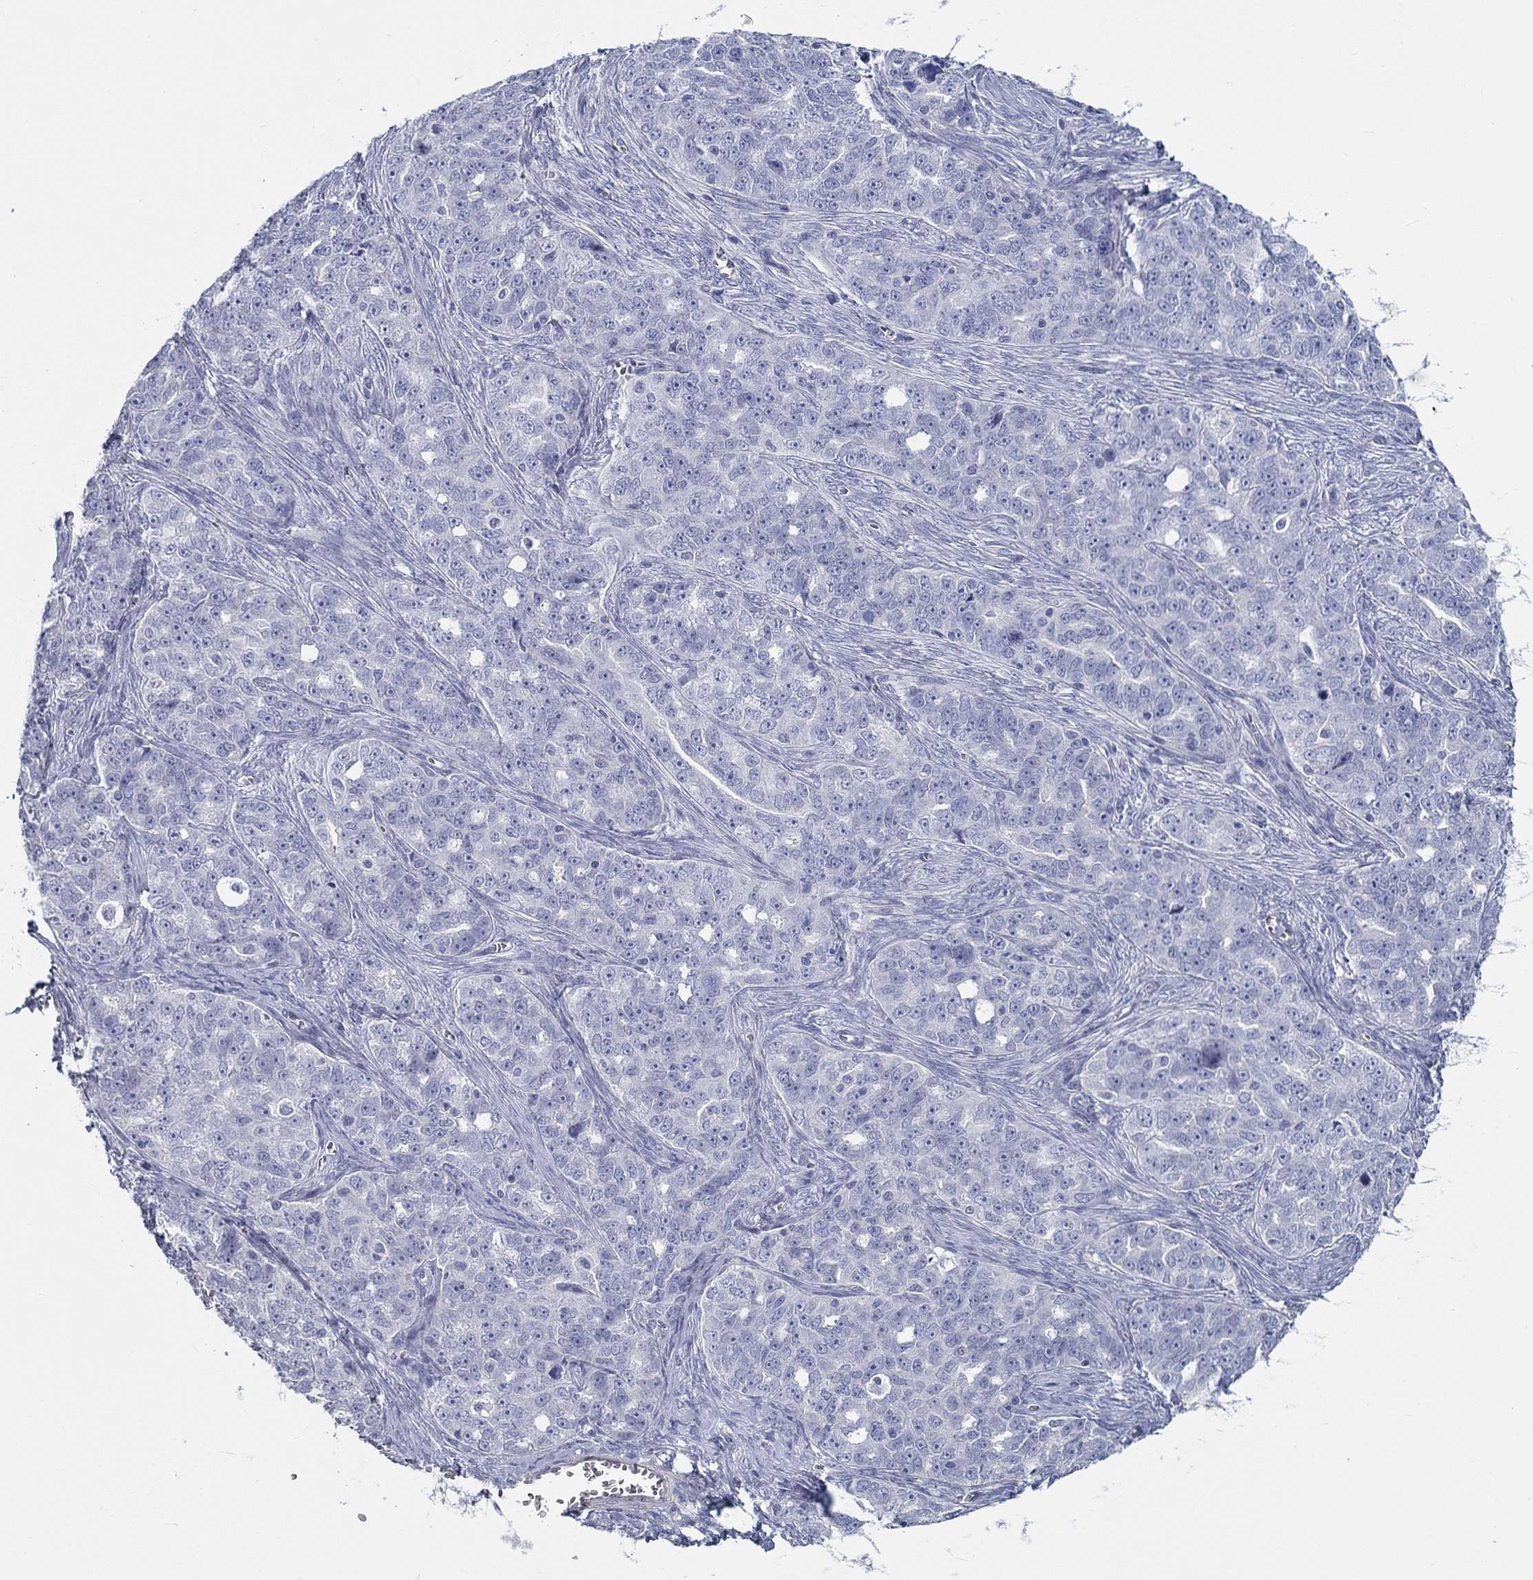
{"staining": {"intensity": "negative", "quantity": "none", "location": "none"}, "tissue": "ovarian cancer", "cell_type": "Tumor cells", "image_type": "cancer", "snomed": [{"axis": "morphology", "description": "Cystadenocarcinoma, serous, NOS"}, {"axis": "topography", "description": "Ovary"}], "caption": "Protein analysis of ovarian serous cystadenocarcinoma exhibits no significant staining in tumor cells. Brightfield microscopy of immunohistochemistry stained with DAB (brown) and hematoxylin (blue), captured at high magnification.", "gene": "CRYGD", "patient": {"sex": "female", "age": 51}}